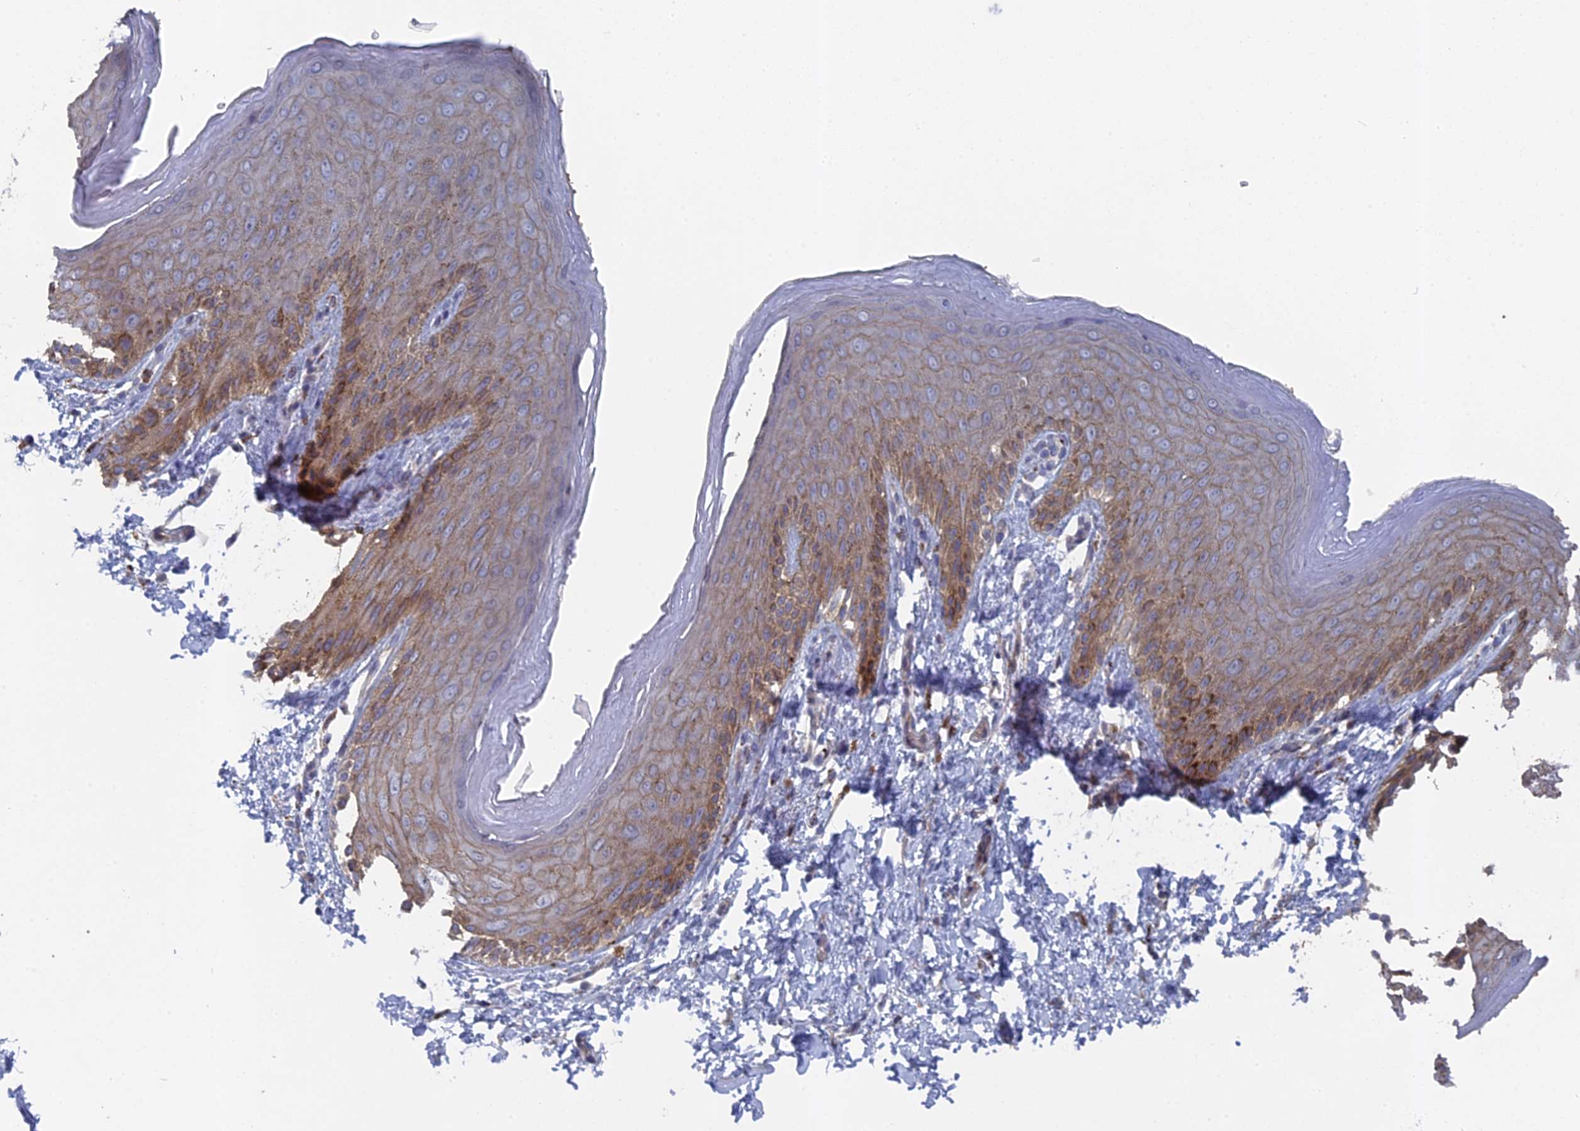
{"staining": {"intensity": "moderate", "quantity": "25%-75%", "location": "cytoplasmic/membranous"}, "tissue": "skin", "cell_type": "Epidermal cells", "image_type": "normal", "snomed": [{"axis": "morphology", "description": "Normal tissue, NOS"}, {"axis": "topography", "description": "Anal"}], "caption": "An image of human skin stained for a protein reveals moderate cytoplasmic/membranous brown staining in epidermal cells. (Stains: DAB in brown, nuclei in blue, Microscopy: brightfield microscopy at high magnification).", "gene": "TMEM161A", "patient": {"sex": "male", "age": 44}}